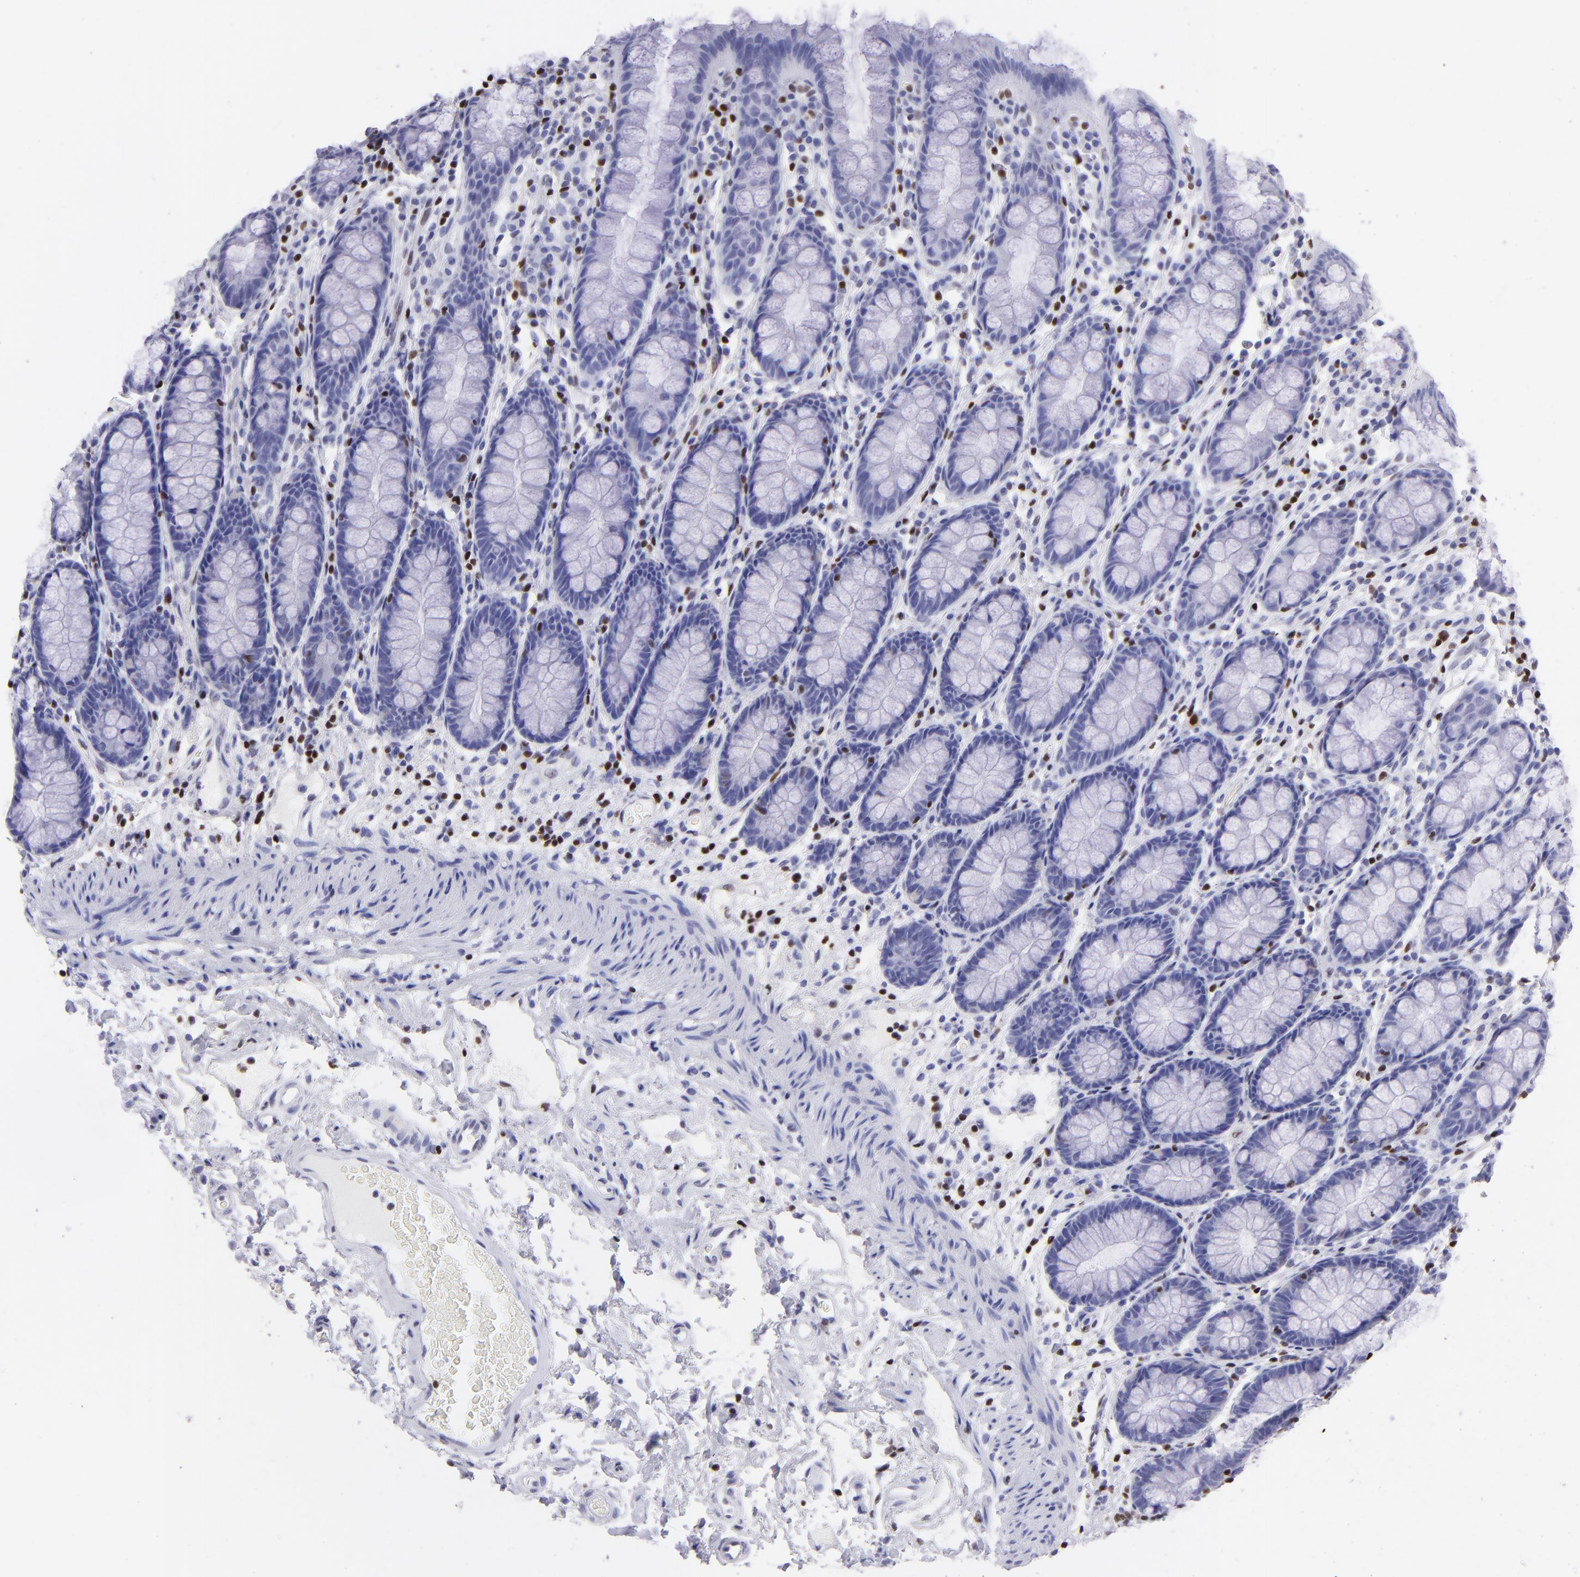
{"staining": {"intensity": "weak", "quantity": "<25%", "location": "nuclear"}, "tissue": "rectum", "cell_type": "Glandular cells", "image_type": "normal", "snomed": [{"axis": "morphology", "description": "Normal tissue, NOS"}, {"axis": "topography", "description": "Rectum"}], "caption": "Protein analysis of normal rectum exhibits no significant staining in glandular cells.", "gene": "ETS1", "patient": {"sex": "male", "age": 92}}